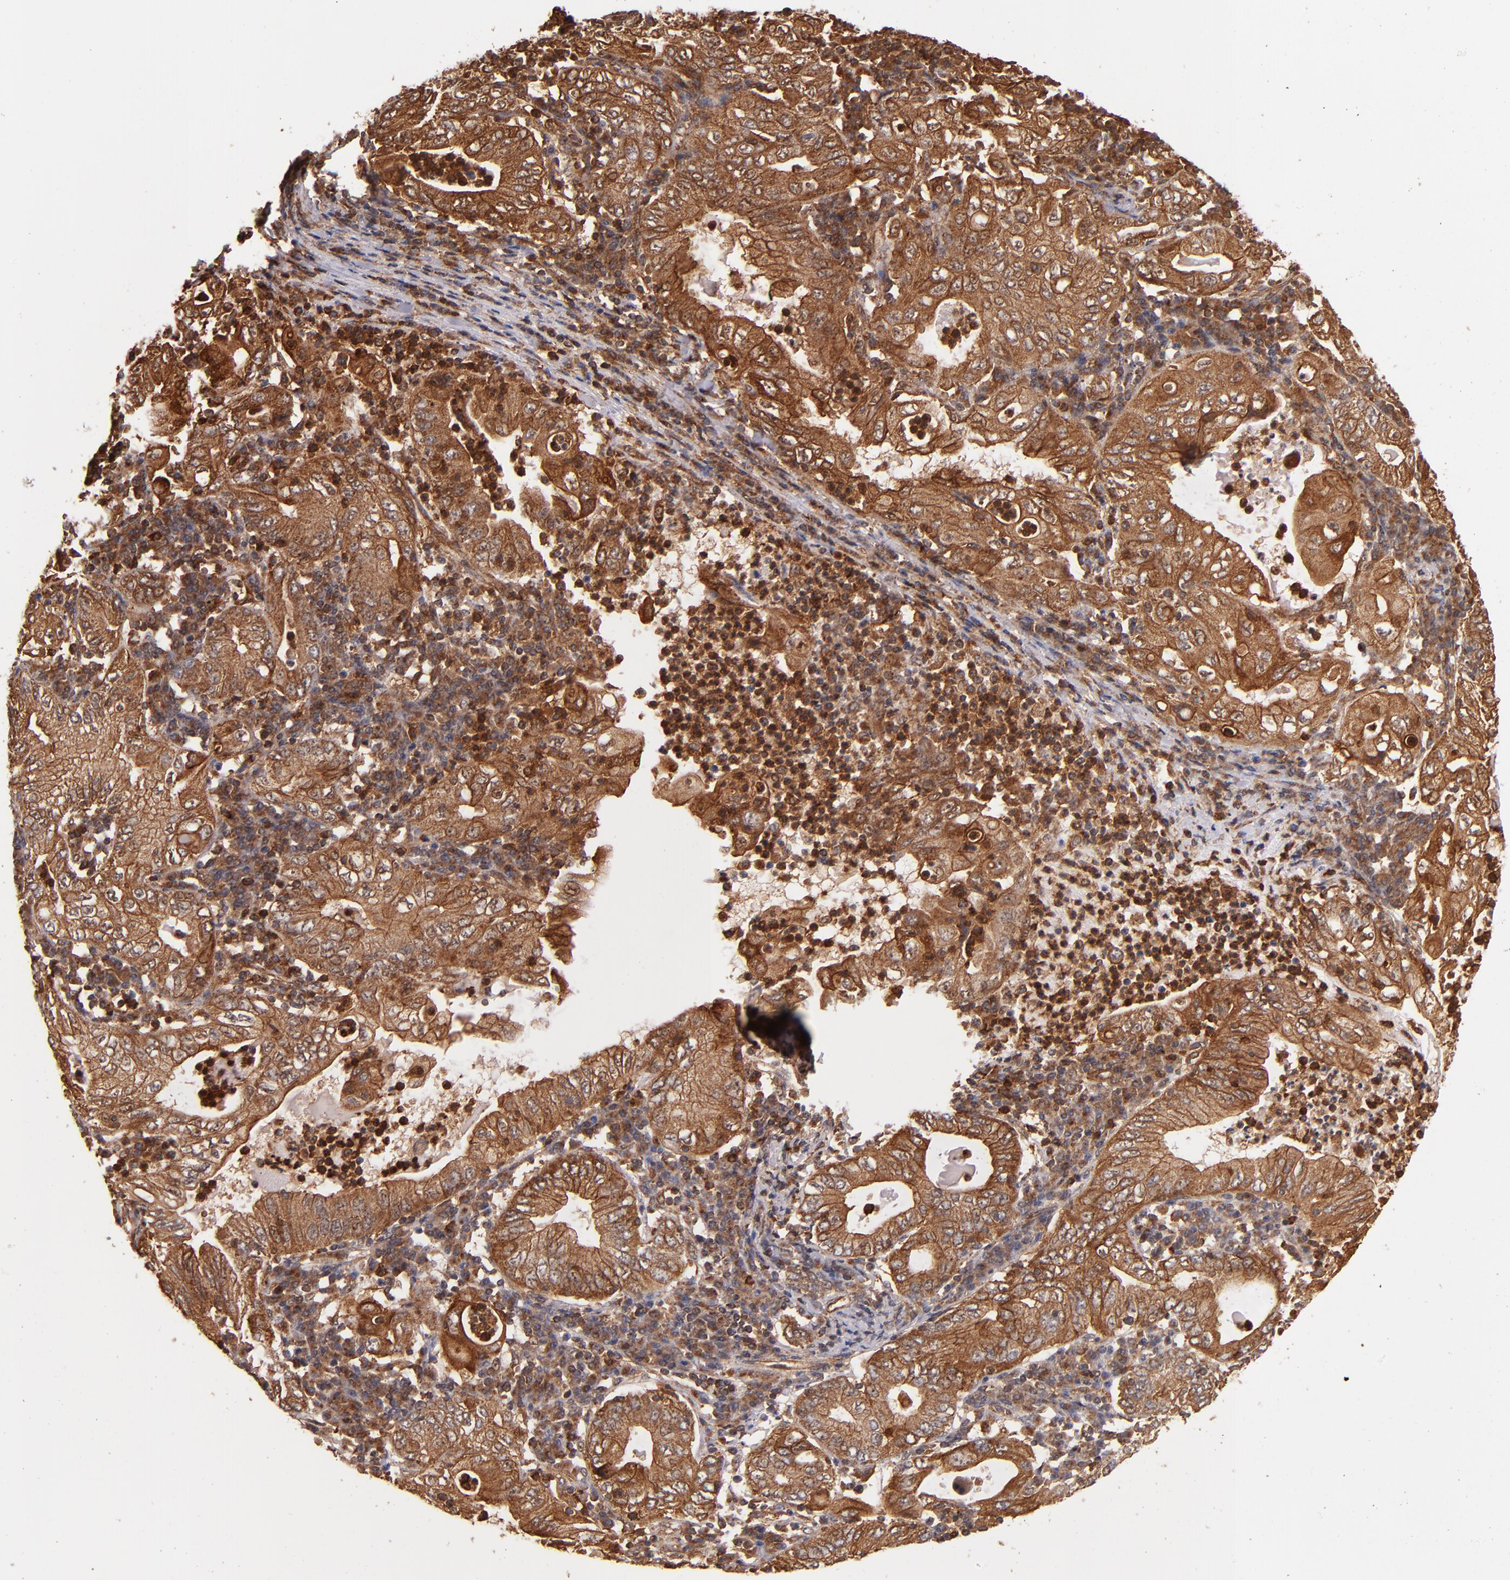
{"staining": {"intensity": "strong", "quantity": ">75%", "location": "cytoplasmic/membranous"}, "tissue": "stomach cancer", "cell_type": "Tumor cells", "image_type": "cancer", "snomed": [{"axis": "morphology", "description": "Normal tissue, NOS"}, {"axis": "morphology", "description": "Adenocarcinoma, NOS"}, {"axis": "topography", "description": "Esophagus"}, {"axis": "topography", "description": "Stomach, upper"}, {"axis": "topography", "description": "Peripheral nerve tissue"}], "caption": "Stomach cancer (adenocarcinoma) stained with a brown dye demonstrates strong cytoplasmic/membranous positive expression in about >75% of tumor cells.", "gene": "STX8", "patient": {"sex": "male", "age": 62}}